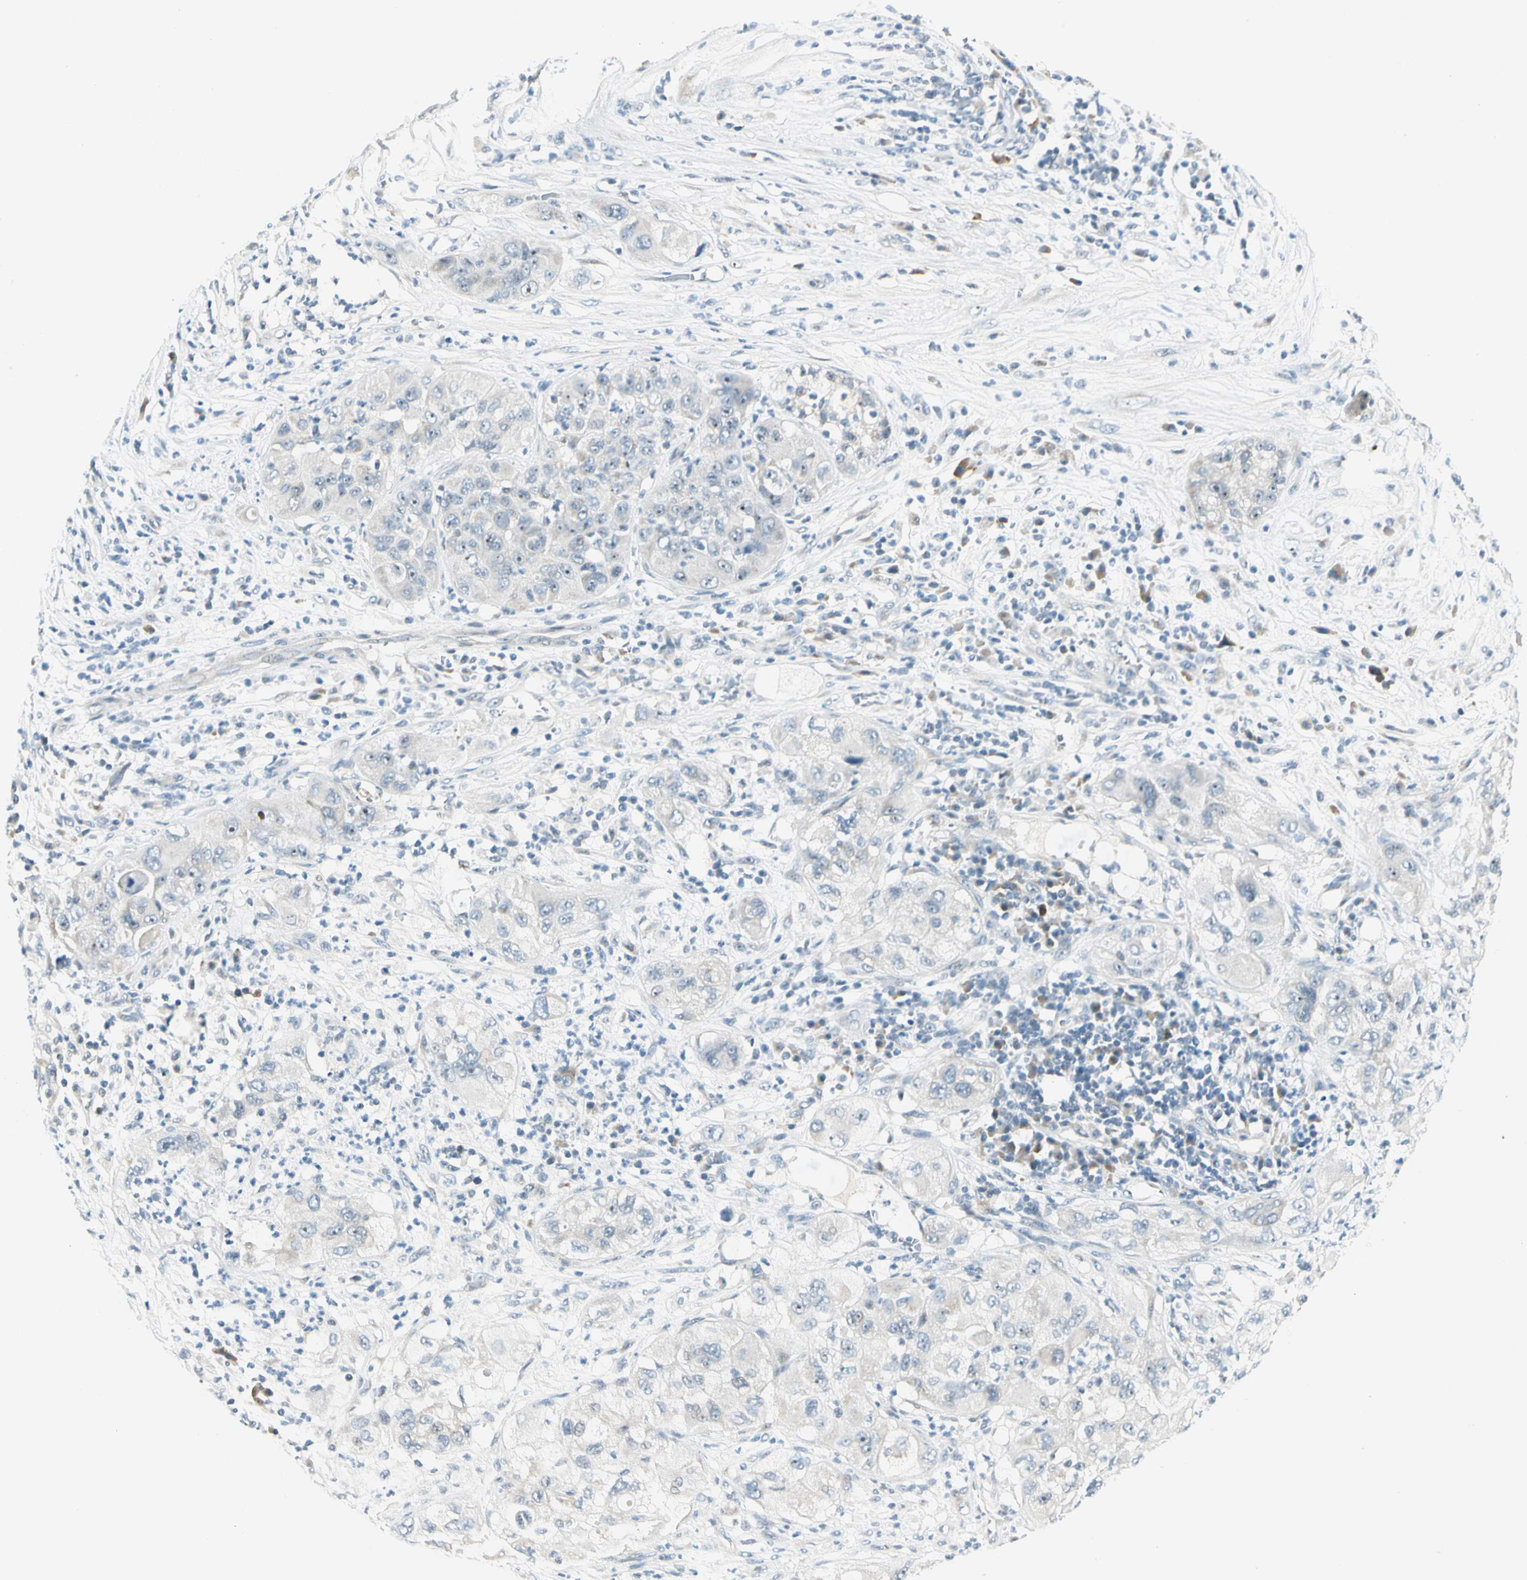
{"staining": {"intensity": "weak", "quantity": "<25%", "location": "nuclear"}, "tissue": "pancreatic cancer", "cell_type": "Tumor cells", "image_type": "cancer", "snomed": [{"axis": "morphology", "description": "Adenocarcinoma, NOS"}, {"axis": "topography", "description": "Pancreas"}], "caption": "The image displays no staining of tumor cells in adenocarcinoma (pancreatic).", "gene": "ZSCAN1", "patient": {"sex": "female", "age": 78}}